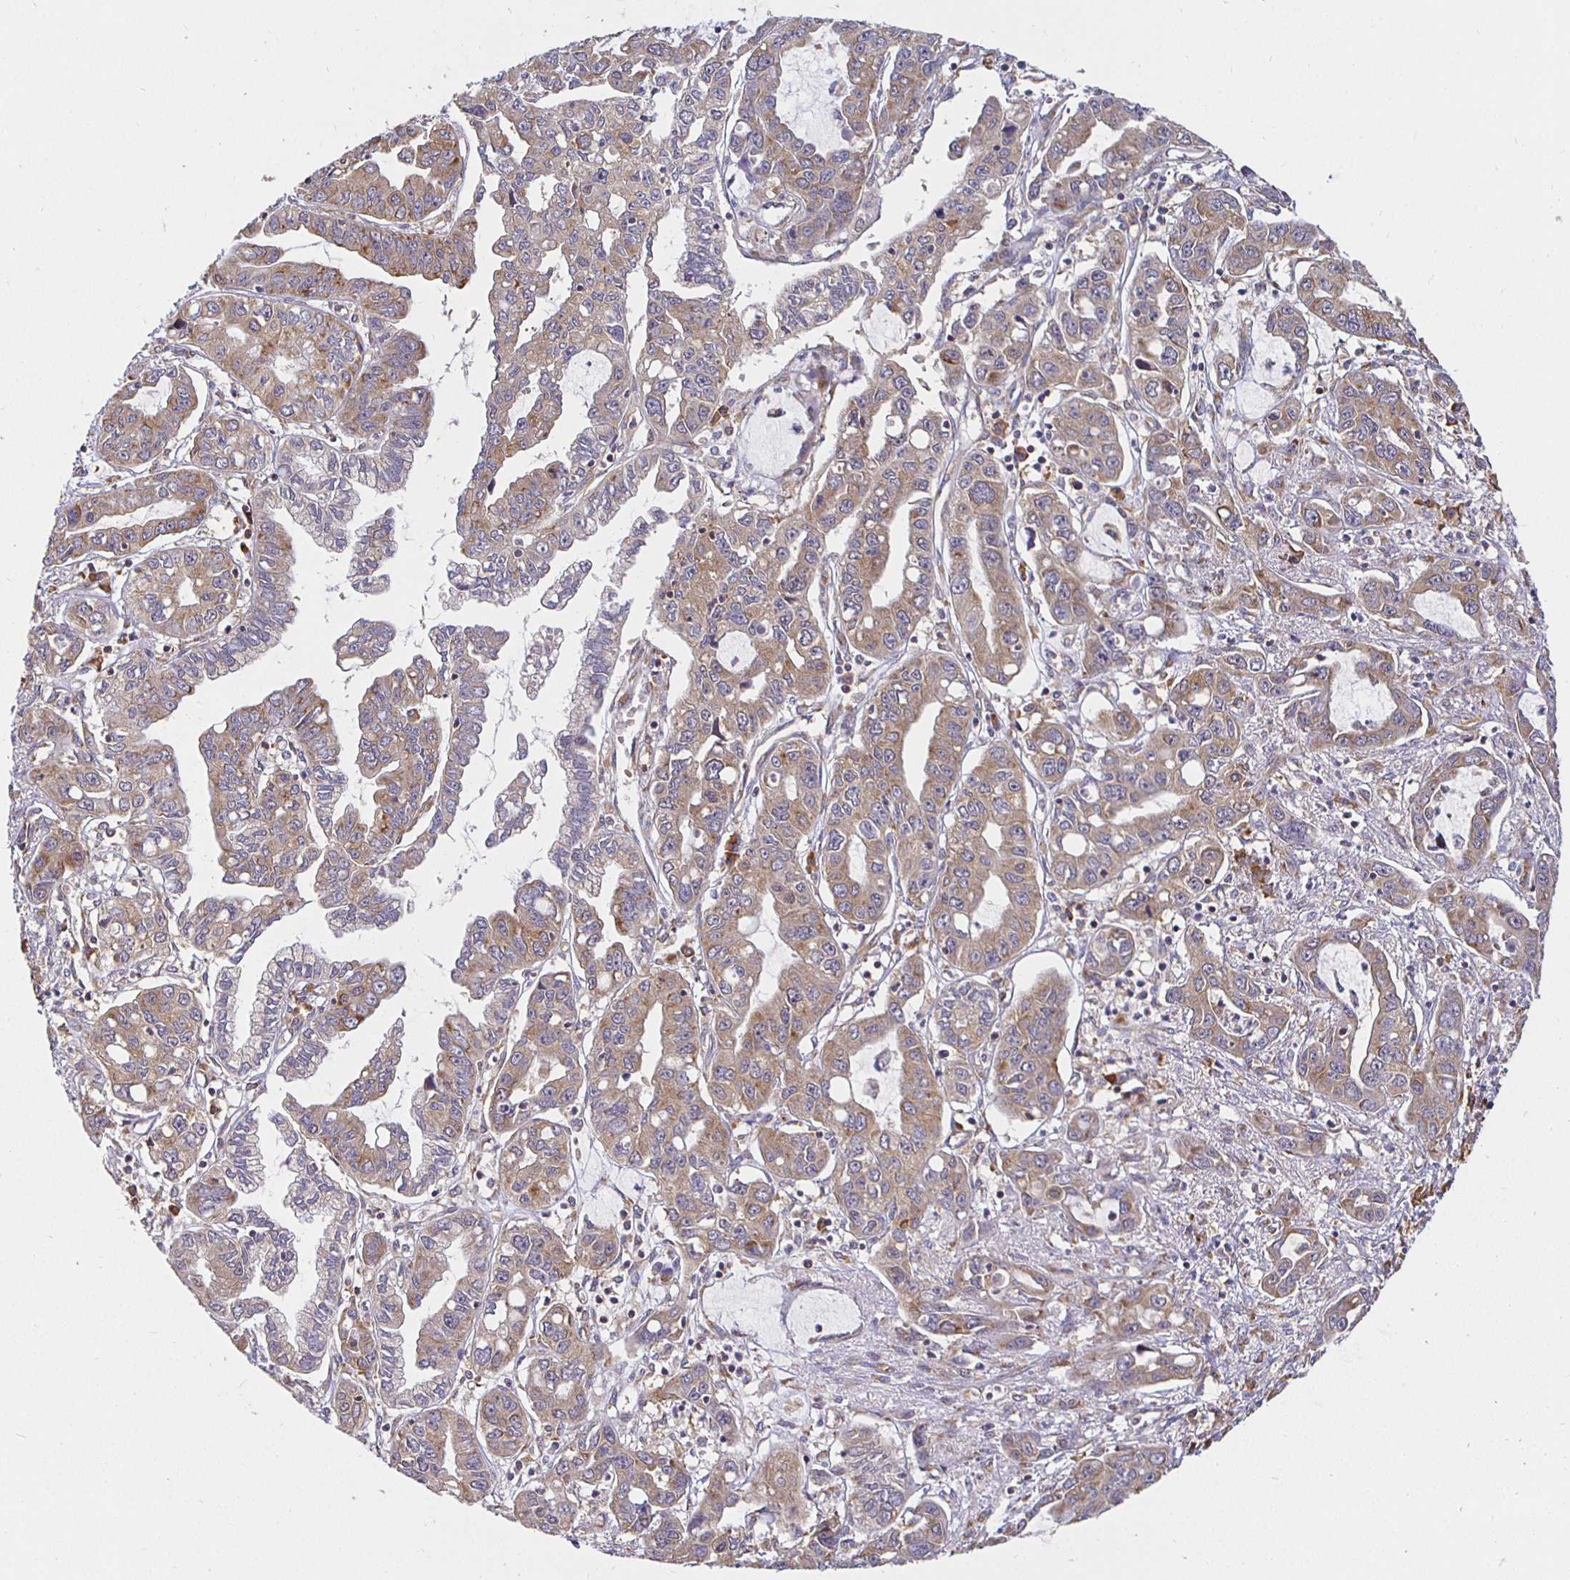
{"staining": {"intensity": "weak", "quantity": ">75%", "location": "cytoplasmic/membranous"}, "tissue": "liver cancer", "cell_type": "Tumor cells", "image_type": "cancer", "snomed": [{"axis": "morphology", "description": "Cholangiocarcinoma"}, {"axis": "topography", "description": "Liver"}], "caption": "High-magnification brightfield microscopy of liver cholangiocarcinoma stained with DAB (brown) and counterstained with hematoxylin (blue). tumor cells exhibit weak cytoplasmic/membranous expression is identified in approximately>75% of cells.", "gene": "IRAK1", "patient": {"sex": "male", "age": 58}}